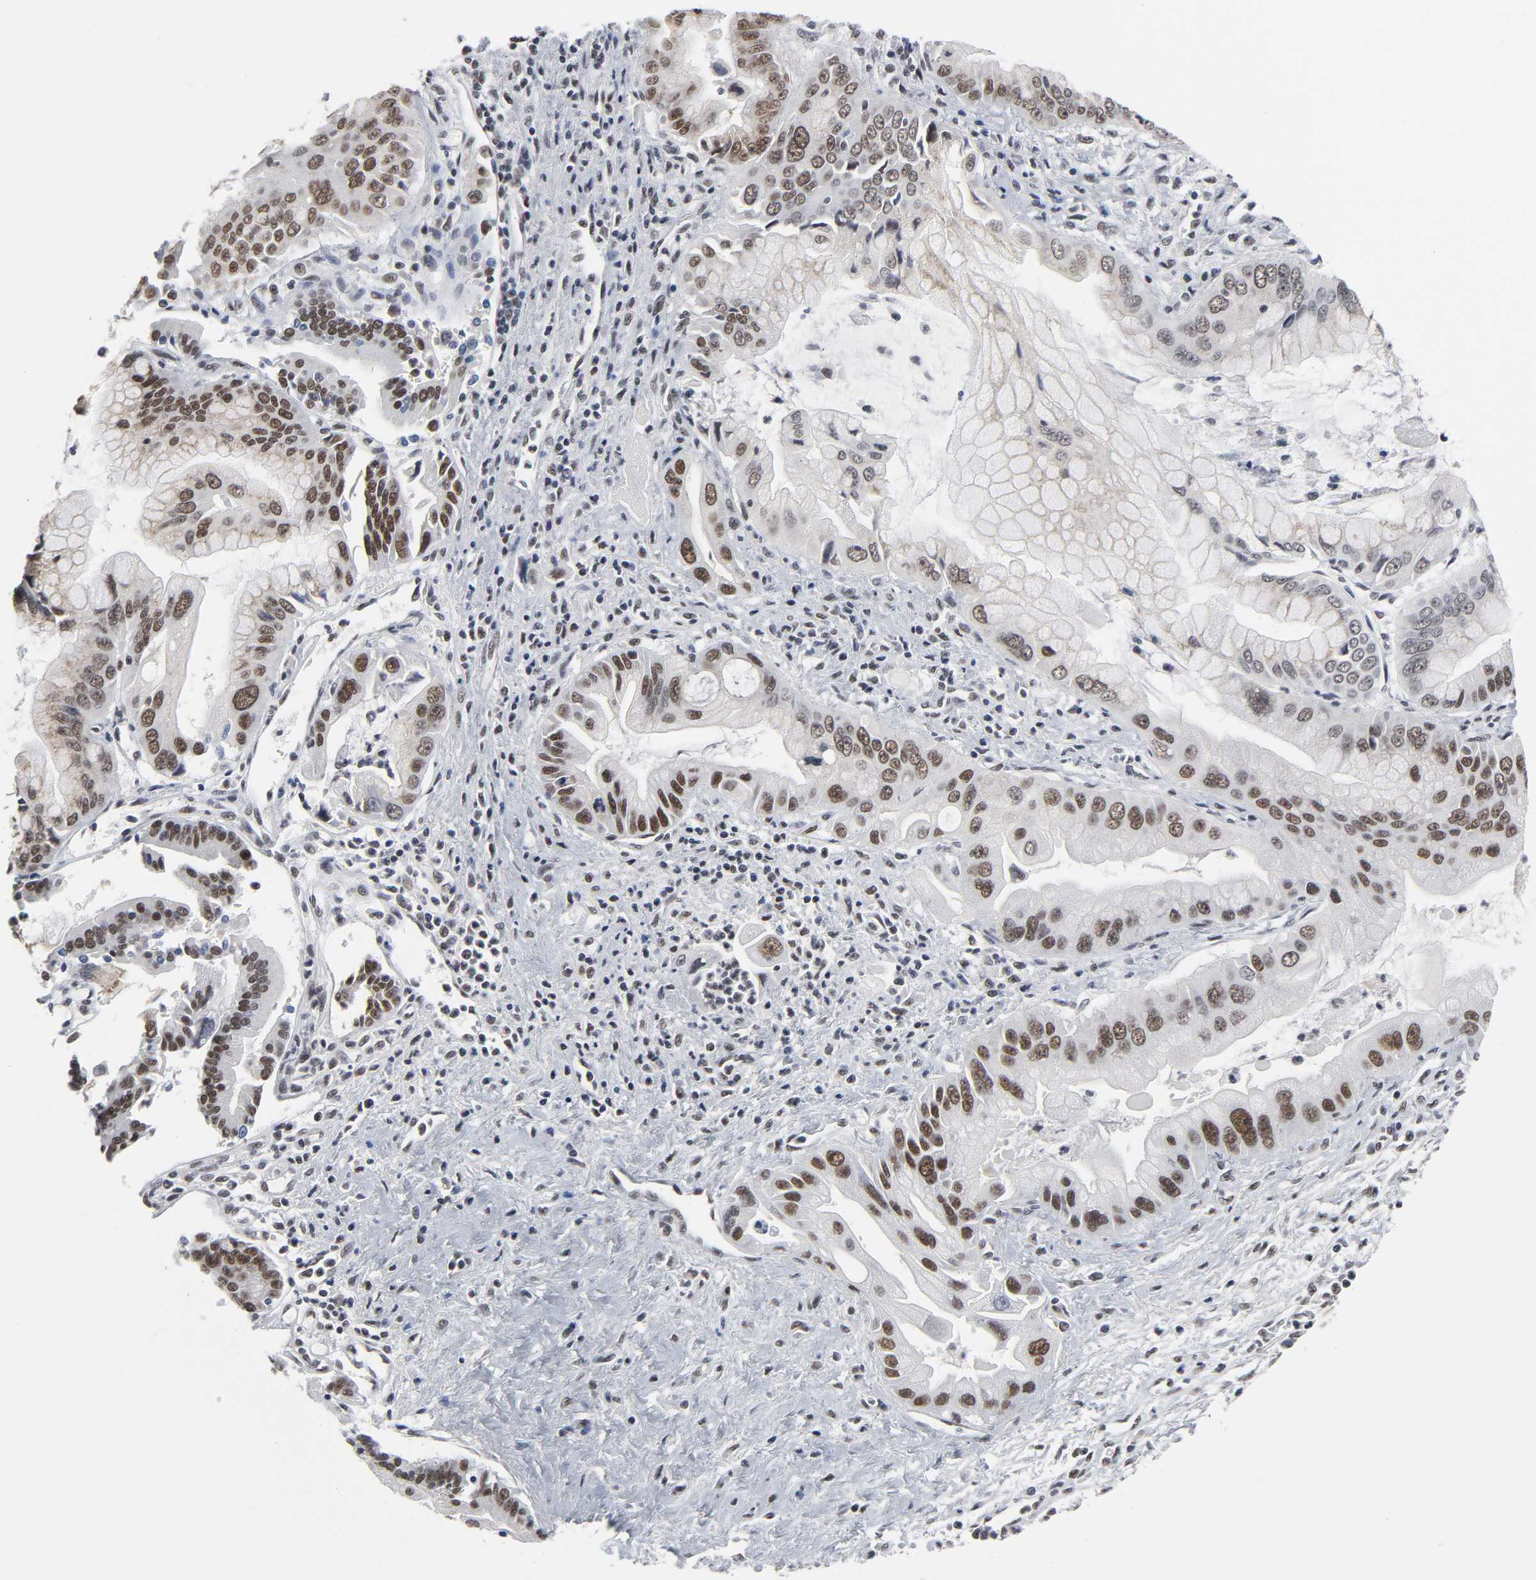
{"staining": {"intensity": "moderate", "quantity": ">75%", "location": "nuclear"}, "tissue": "pancreatic cancer", "cell_type": "Tumor cells", "image_type": "cancer", "snomed": [{"axis": "morphology", "description": "Adenocarcinoma, NOS"}, {"axis": "topography", "description": "Pancreas"}], "caption": "The image demonstrates a brown stain indicating the presence of a protein in the nuclear of tumor cells in pancreatic adenocarcinoma.", "gene": "TRIM33", "patient": {"sex": "male", "age": 59}}